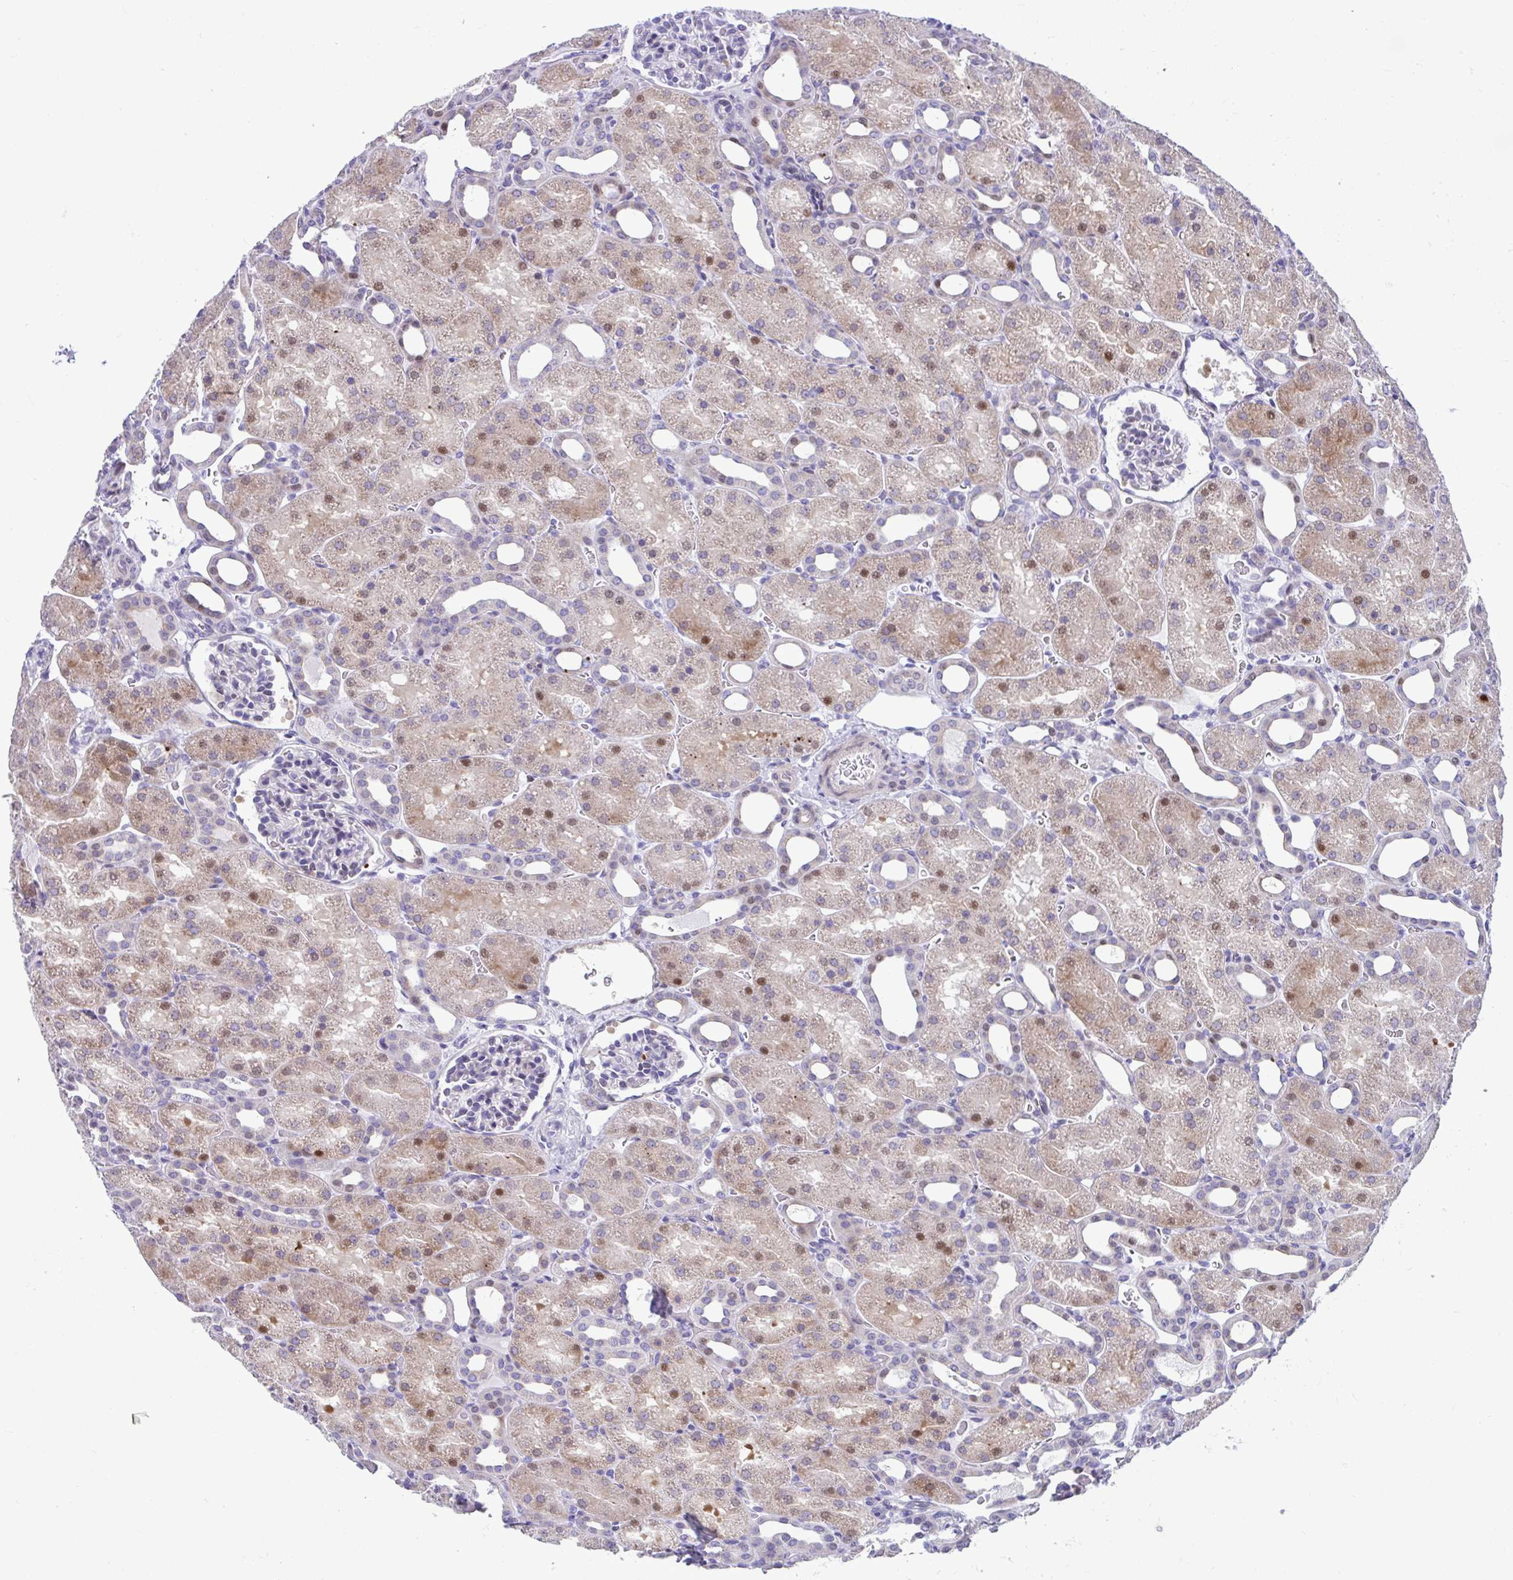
{"staining": {"intensity": "negative", "quantity": "none", "location": "none"}, "tissue": "kidney", "cell_type": "Cells in glomeruli", "image_type": "normal", "snomed": [{"axis": "morphology", "description": "Normal tissue, NOS"}, {"axis": "topography", "description": "Kidney"}], "caption": "Cells in glomeruli are negative for protein expression in benign human kidney. (DAB immunohistochemistry (IHC) visualized using brightfield microscopy, high magnification).", "gene": "ISL1", "patient": {"sex": "male", "age": 2}}